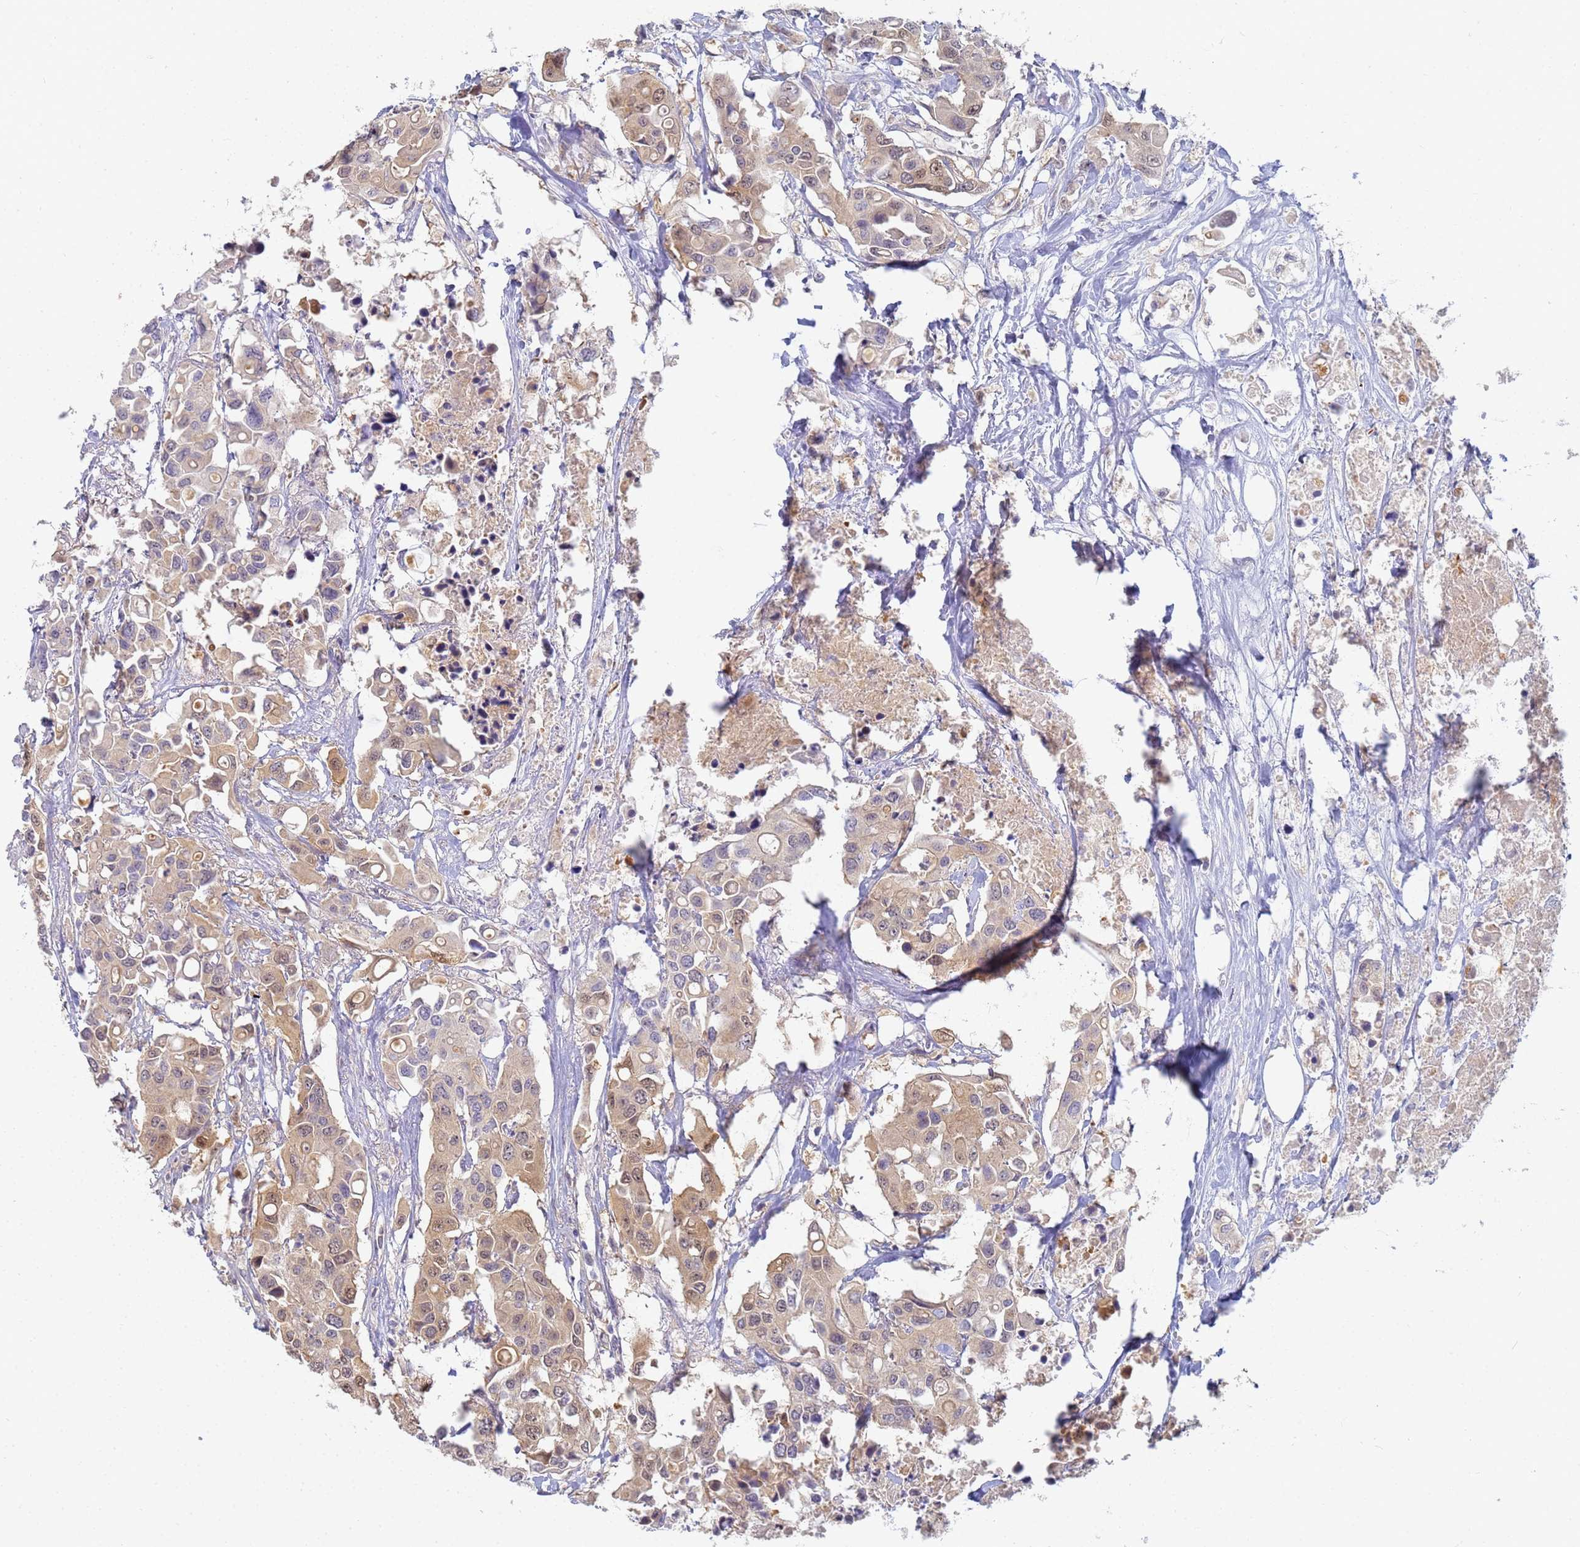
{"staining": {"intensity": "weak", "quantity": "25%-75%", "location": "cytoplasmic/membranous,nuclear"}, "tissue": "colorectal cancer", "cell_type": "Tumor cells", "image_type": "cancer", "snomed": [{"axis": "morphology", "description": "Adenocarcinoma, NOS"}, {"axis": "topography", "description": "Colon"}], "caption": "The photomicrograph displays staining of colorectal cancer (adenocarcinoma), revealing weak cytoplasmic/membranous and nuclear protein positivity (brown color) within tumor cells. The staining was performed using DAB (3,3'-diaminobenzidine) to visualize the protein expression in brown, while the nuclei were stained in blue with hematoxylin (Magnification: 20x).", "gene": "SHARPIN", "patient": {"sex": "male", "age": 77}}